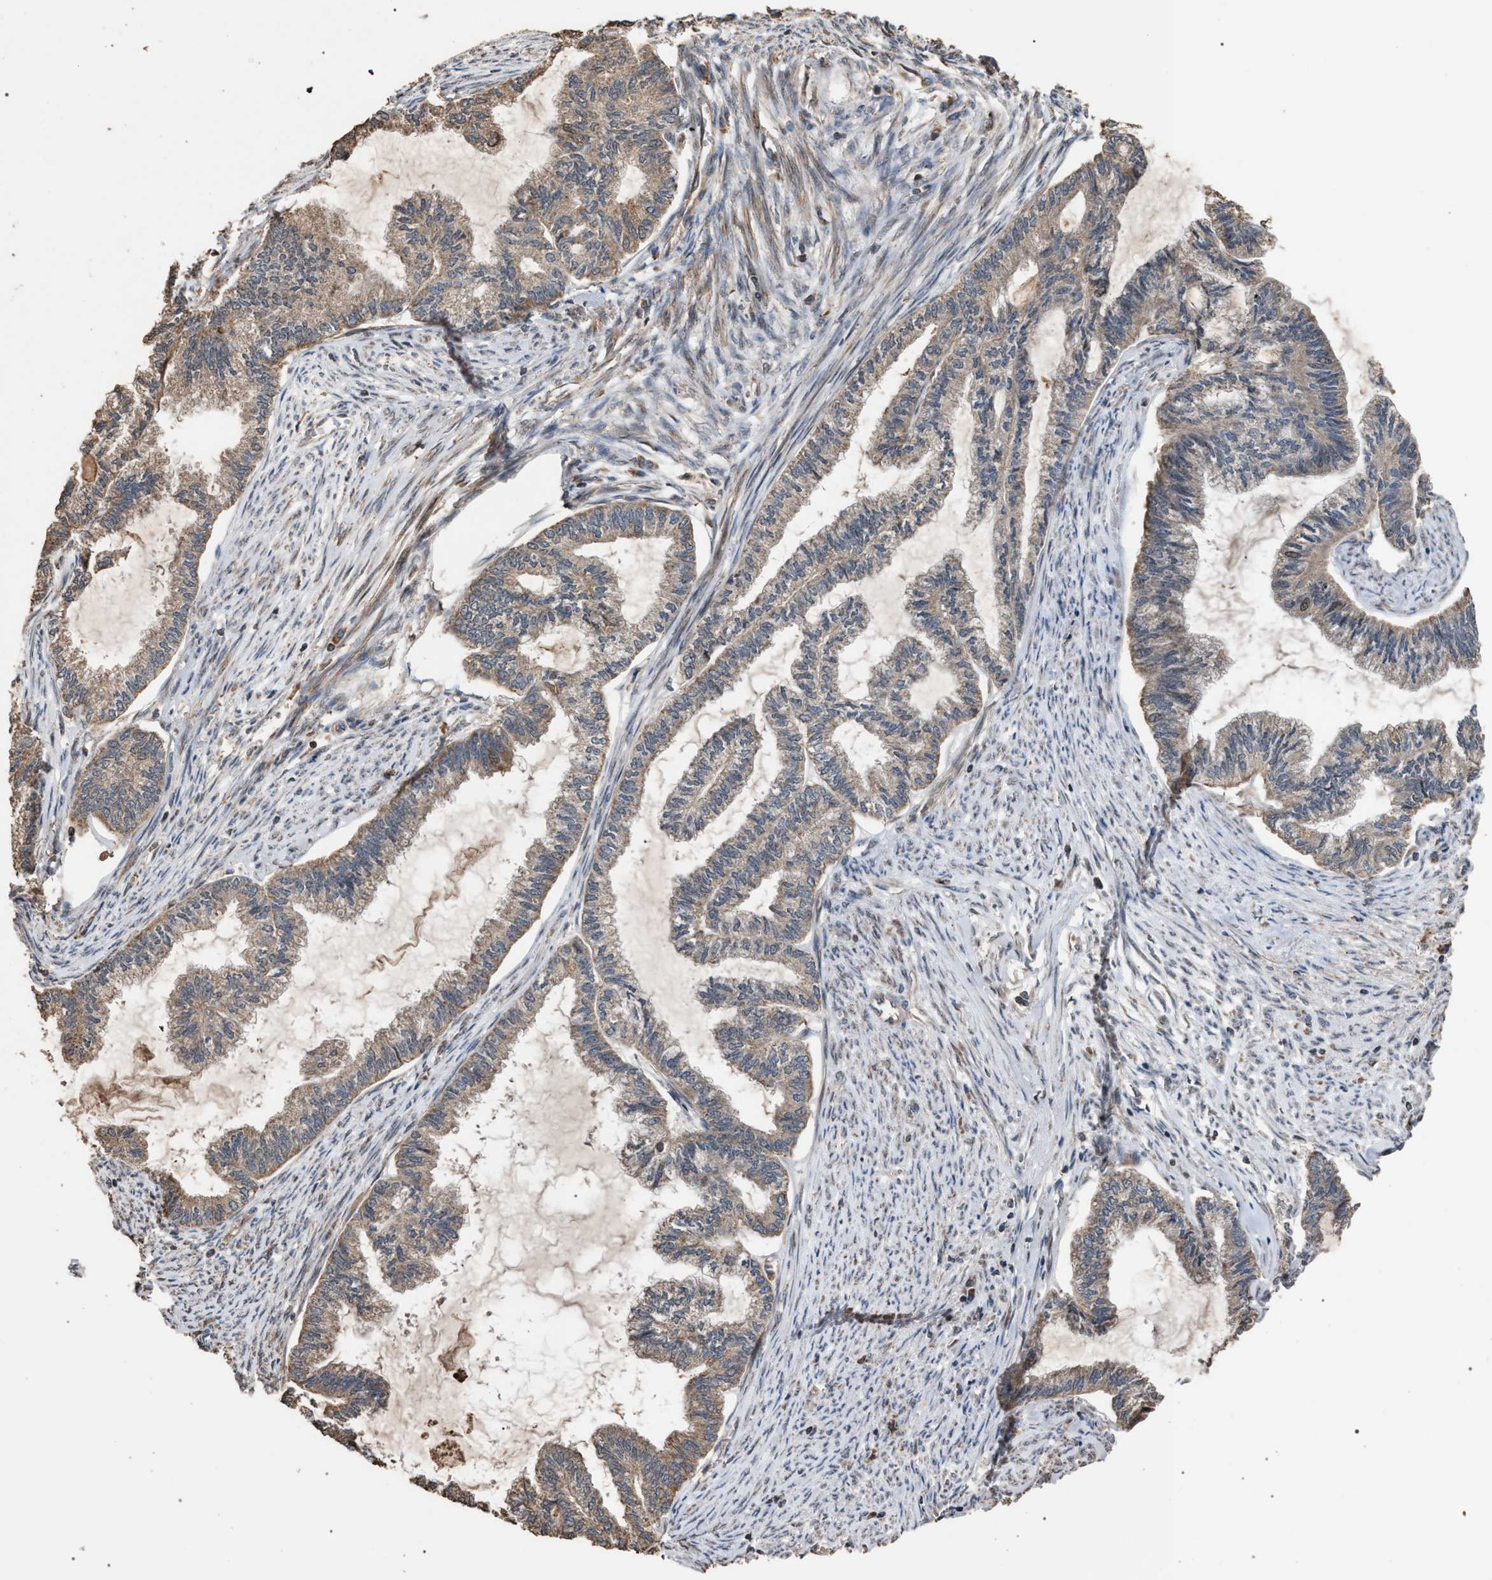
{"staining": {"intensity": "weak", "quantity": ">75%", "location": "cytoplasmic/membranous"}, "tissue": "endometrial cancer", "cell_type": "Tumor cells", "image_type": "cancer", "snomed": [{"axis": "morphology", "description": "Adenocarcinoma, NOS"}, {"axis": "topography", "description": "Endometrium"}], "caption": "An immunohistochemistry histopathology image of tumor tissue is shown. Protein staining in brown highlights weak cytoplasmic/membranous positivity in endometrial cancer within tumor cells.", "gene": "NAA35", "patient": {"sex": "female", "age": 86}}